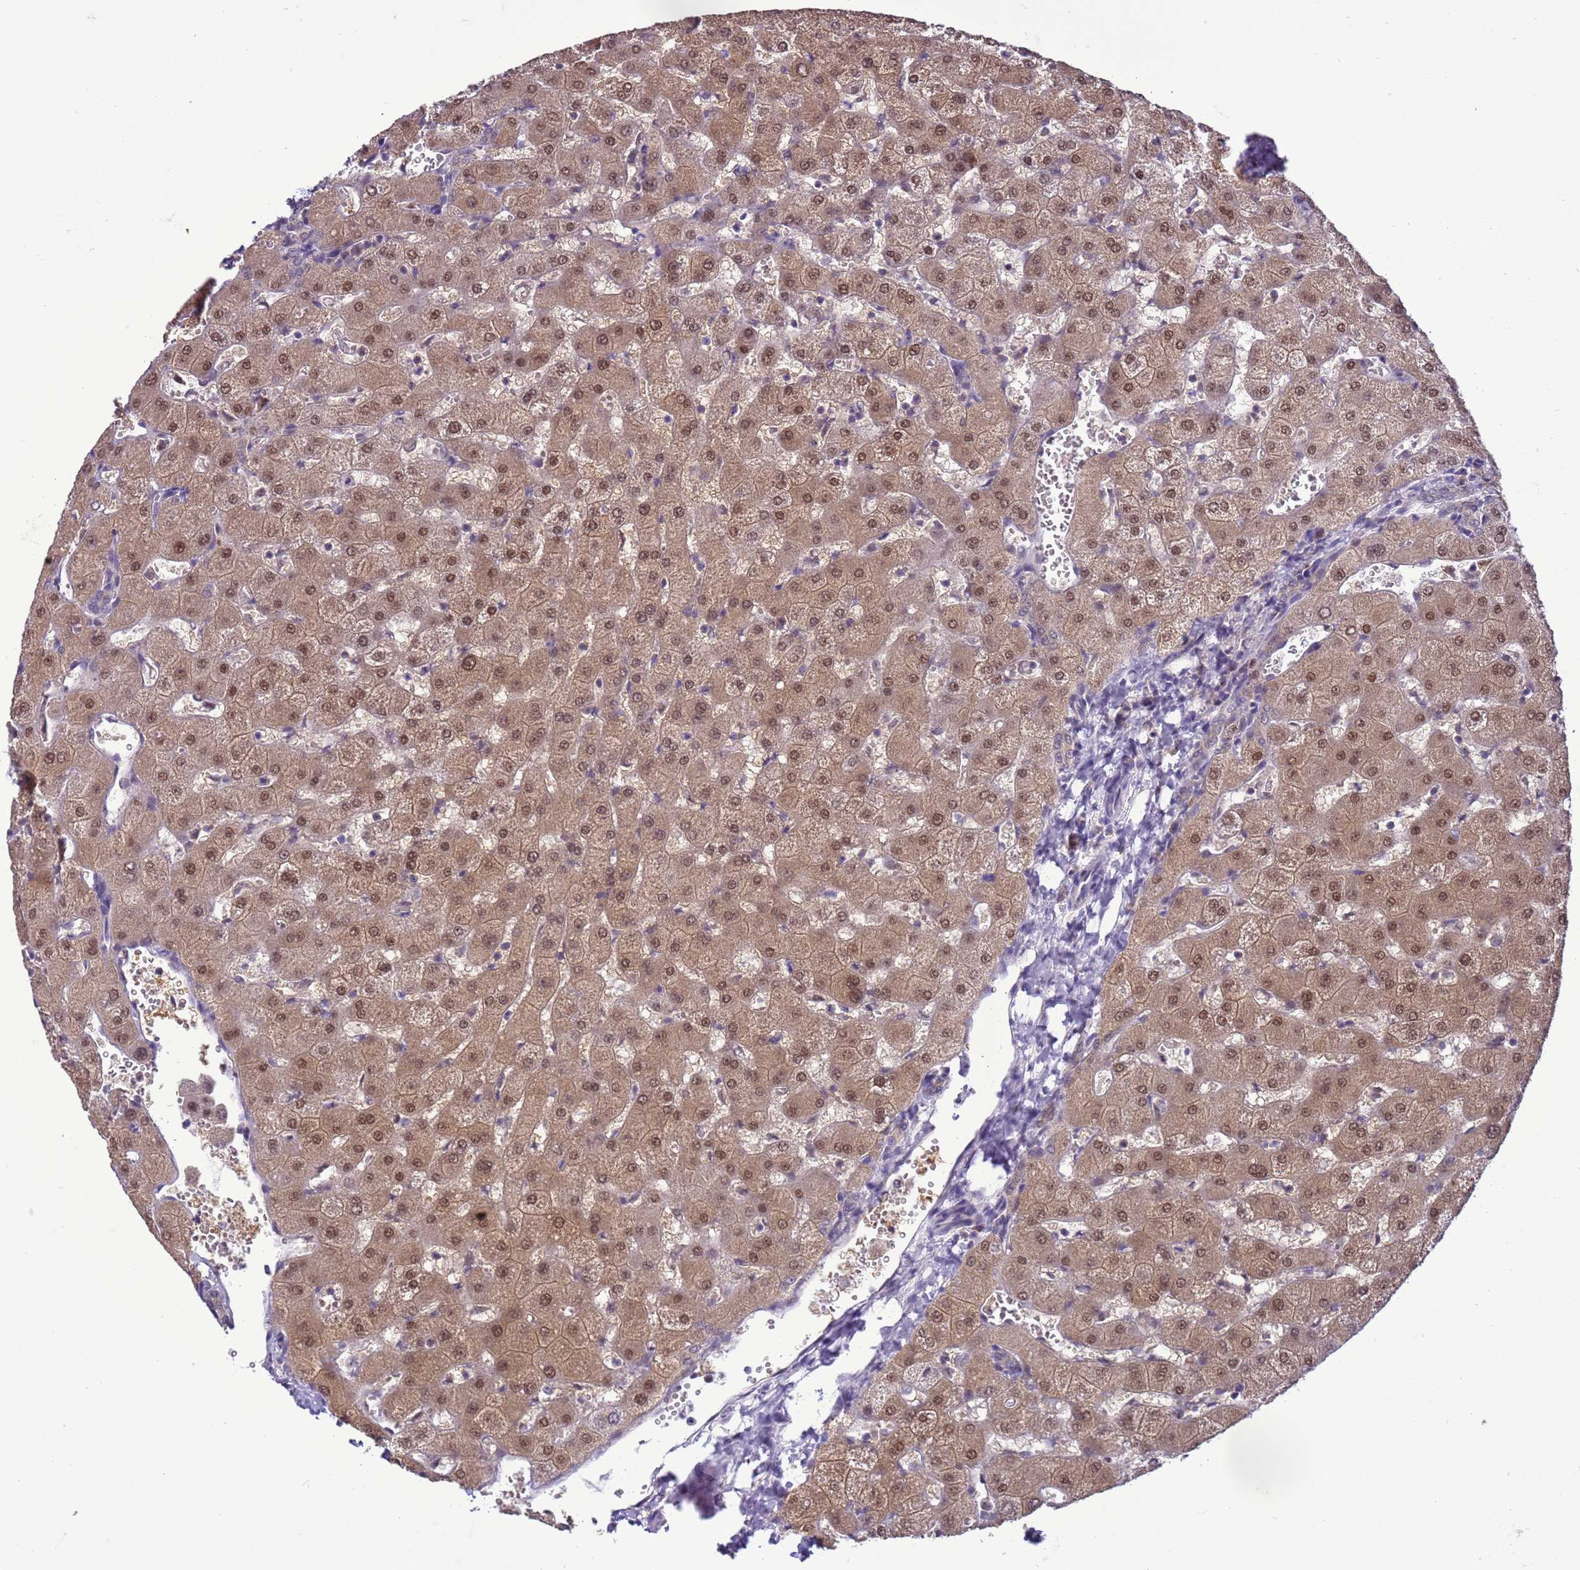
{"staining": {"intensity": "negative", "quantity": "none", "location": "none"}, "tissue": "liver", "cell_type": "Cholangiocytes", "image_type": "normal", "snomed": [{"axis": "morphology", "description": "Normal tissue, NOS"}, {"axis": "topography", "description": "Liver"}], "caption": "IHC of unremarkable human liver displays no positivity in cholangiocytes.", "gene": "DDI2", "patient": {"sex": "female", "age": 63}}